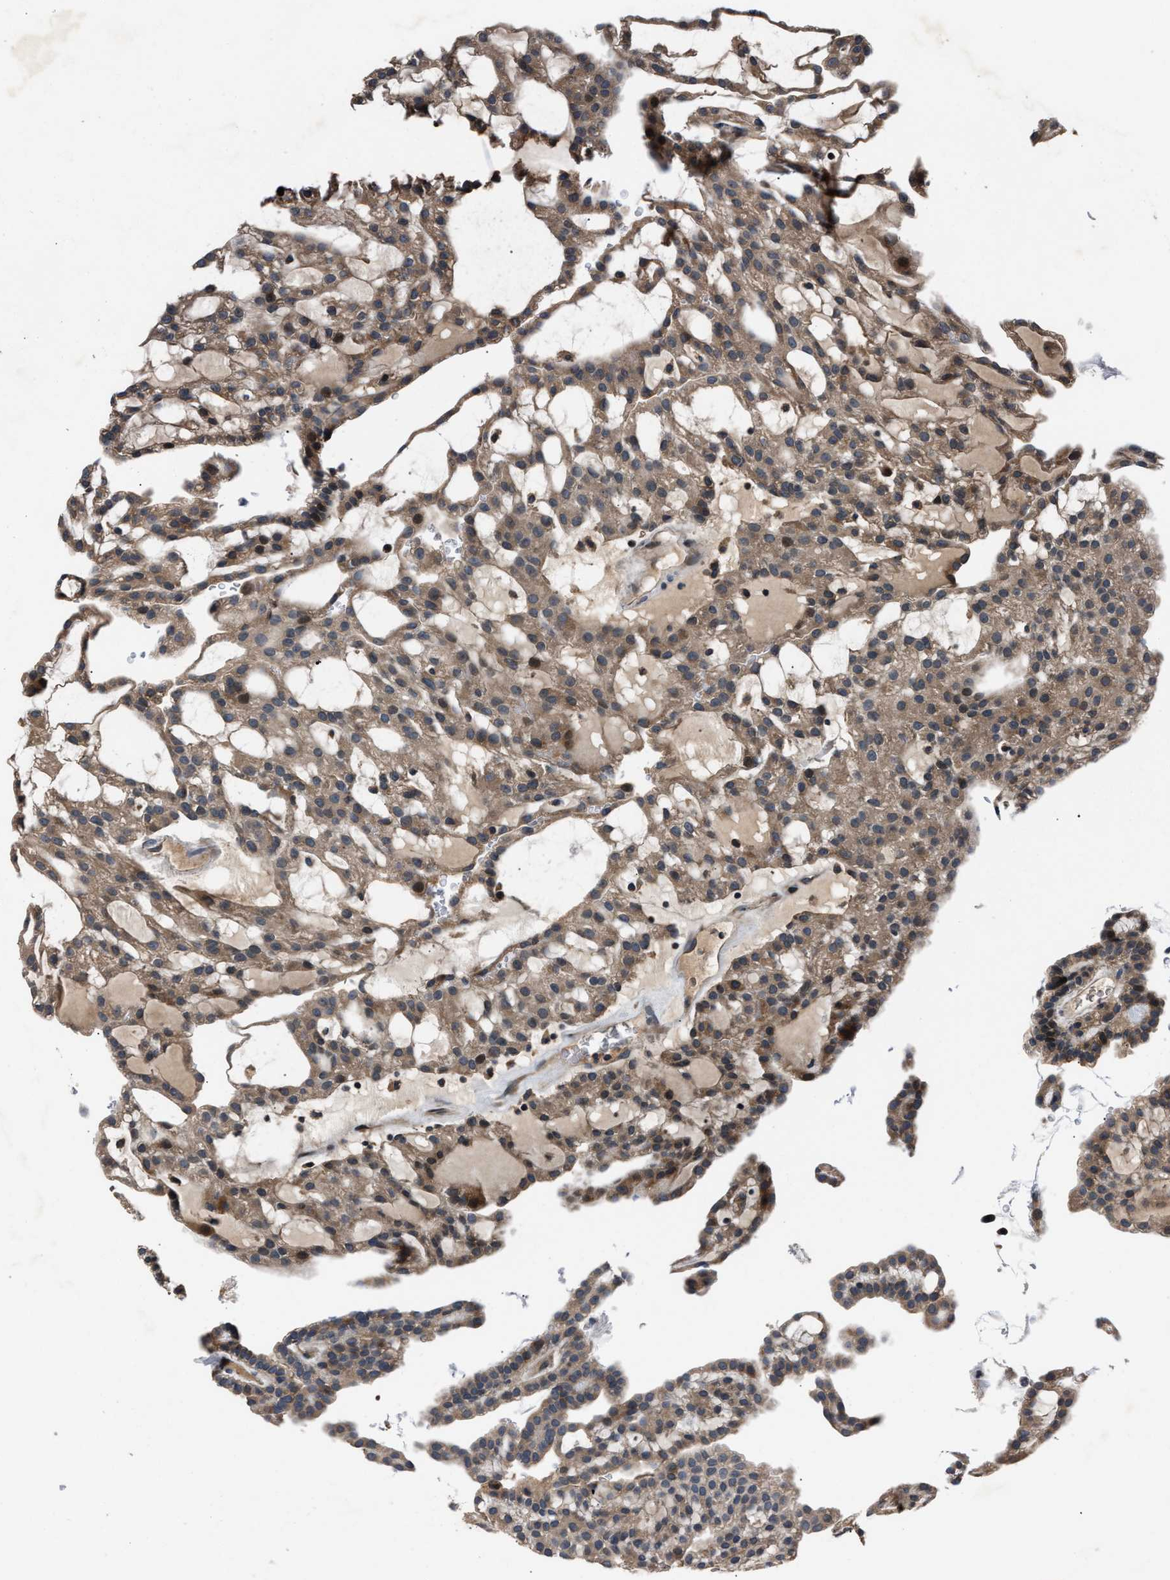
{"staining": {"intensity": "moderate", "quantity": ">75%", "location": "cytoplasmic/membranous"}, "tissue": "renal cancer", "cell_type": "Tumor cells", "image_type": "cancer", "snomed": [{"axis": "morphology", "description": "Adenocarcinoma, NOS"}, {"axis": "topography", "description": "Kidney"}], "caption": "Tumor cells show medium levels of moderate cytoplasmic/membranous expression in approximately >75% of cells in human renal cancer.", "gene": "TNRC18", "patient": {"sex": "male", "age": 63}}